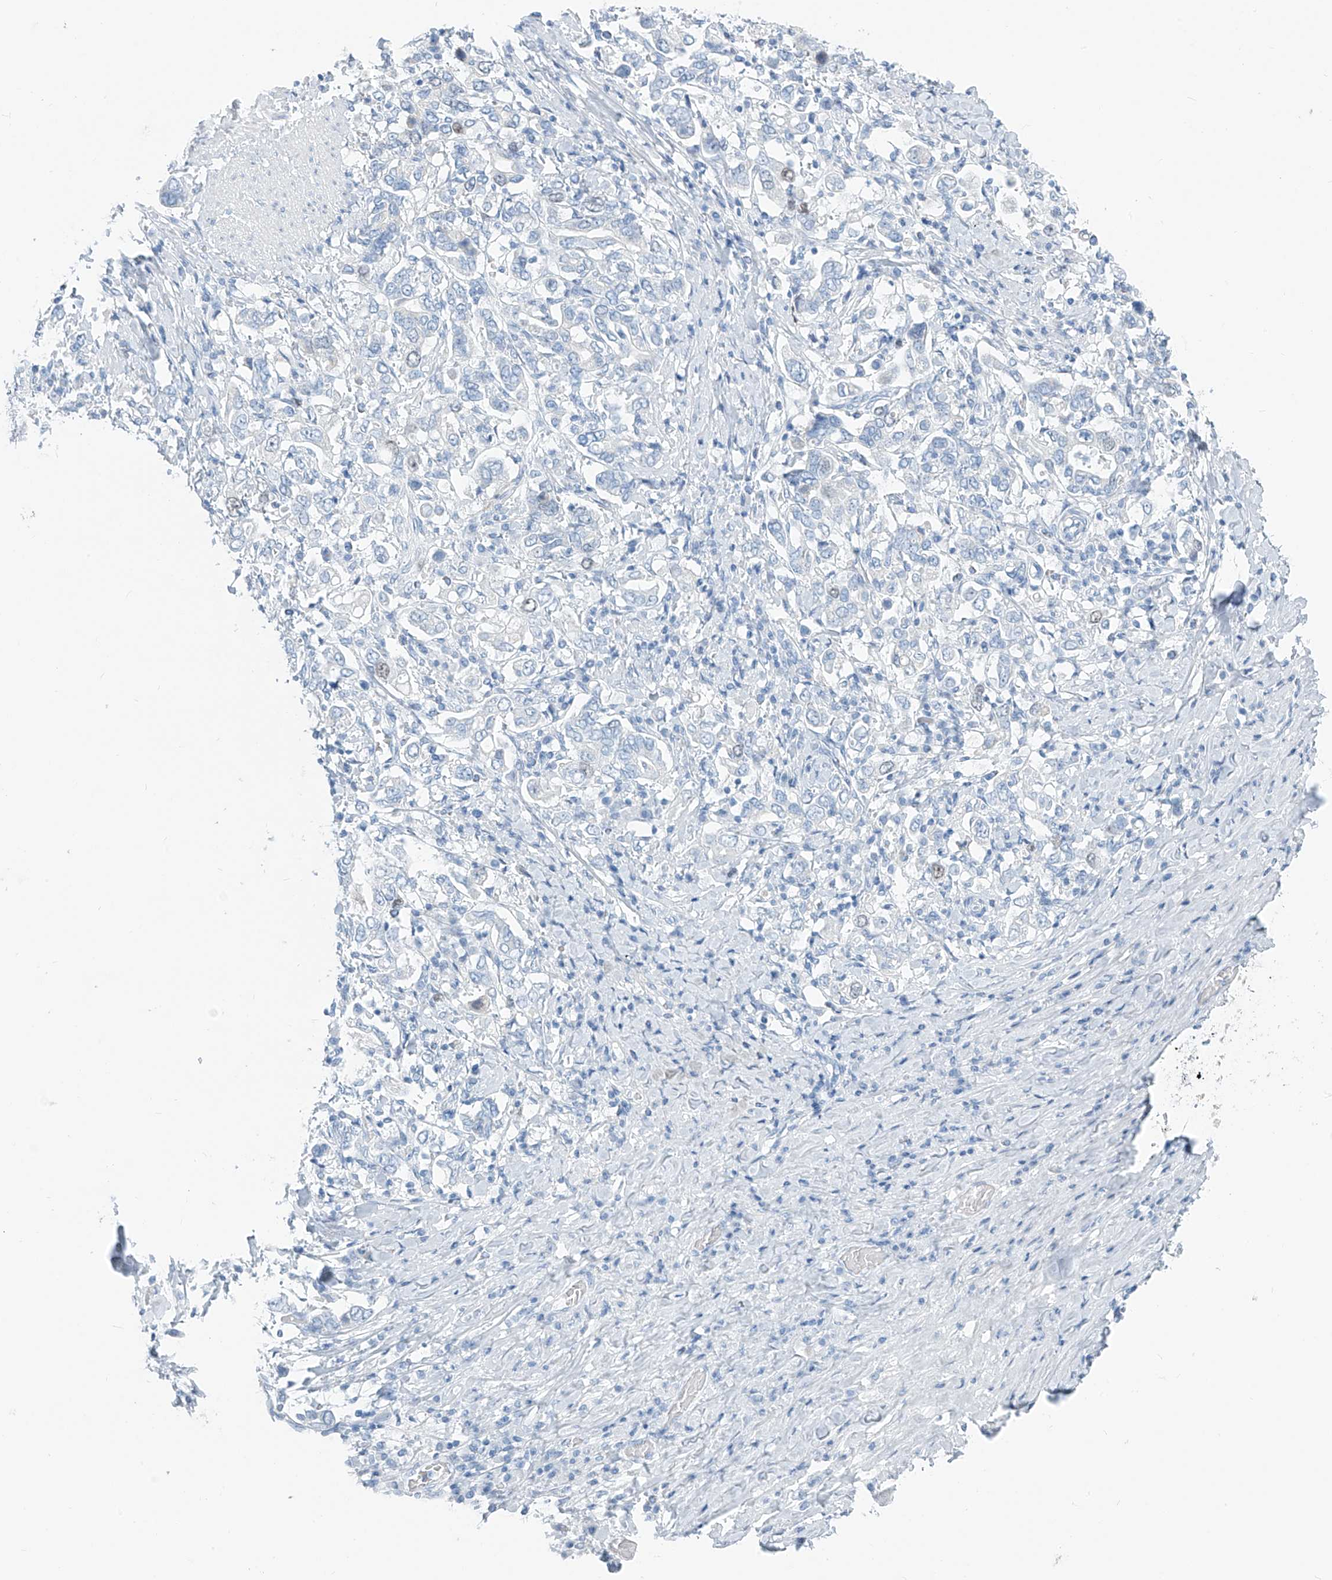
{"staining": {"intensity": "negative", "quantity": "none", "location": "none"}, "tissue": "stomach cancer", "cell_type": "Tumor cells", "image_type": "cancer", "snomed": [{"axis": "morphology", "description": "Adenocarcinoma, NOS"}, {"axis": "topography", "description": "Stomach, upper"}], "caption": "IHC image of neoplastic tissue: human stomach cancer (adenocarcinoma) stained with DAB demonstrates no significant protein expression in tumor cells. The staining is performed using DAB brown chromogen with nuclei counter-stained in using hematoxylin.", "gene": "SGO2", "patient": {"sex": "male", "age": 62}}